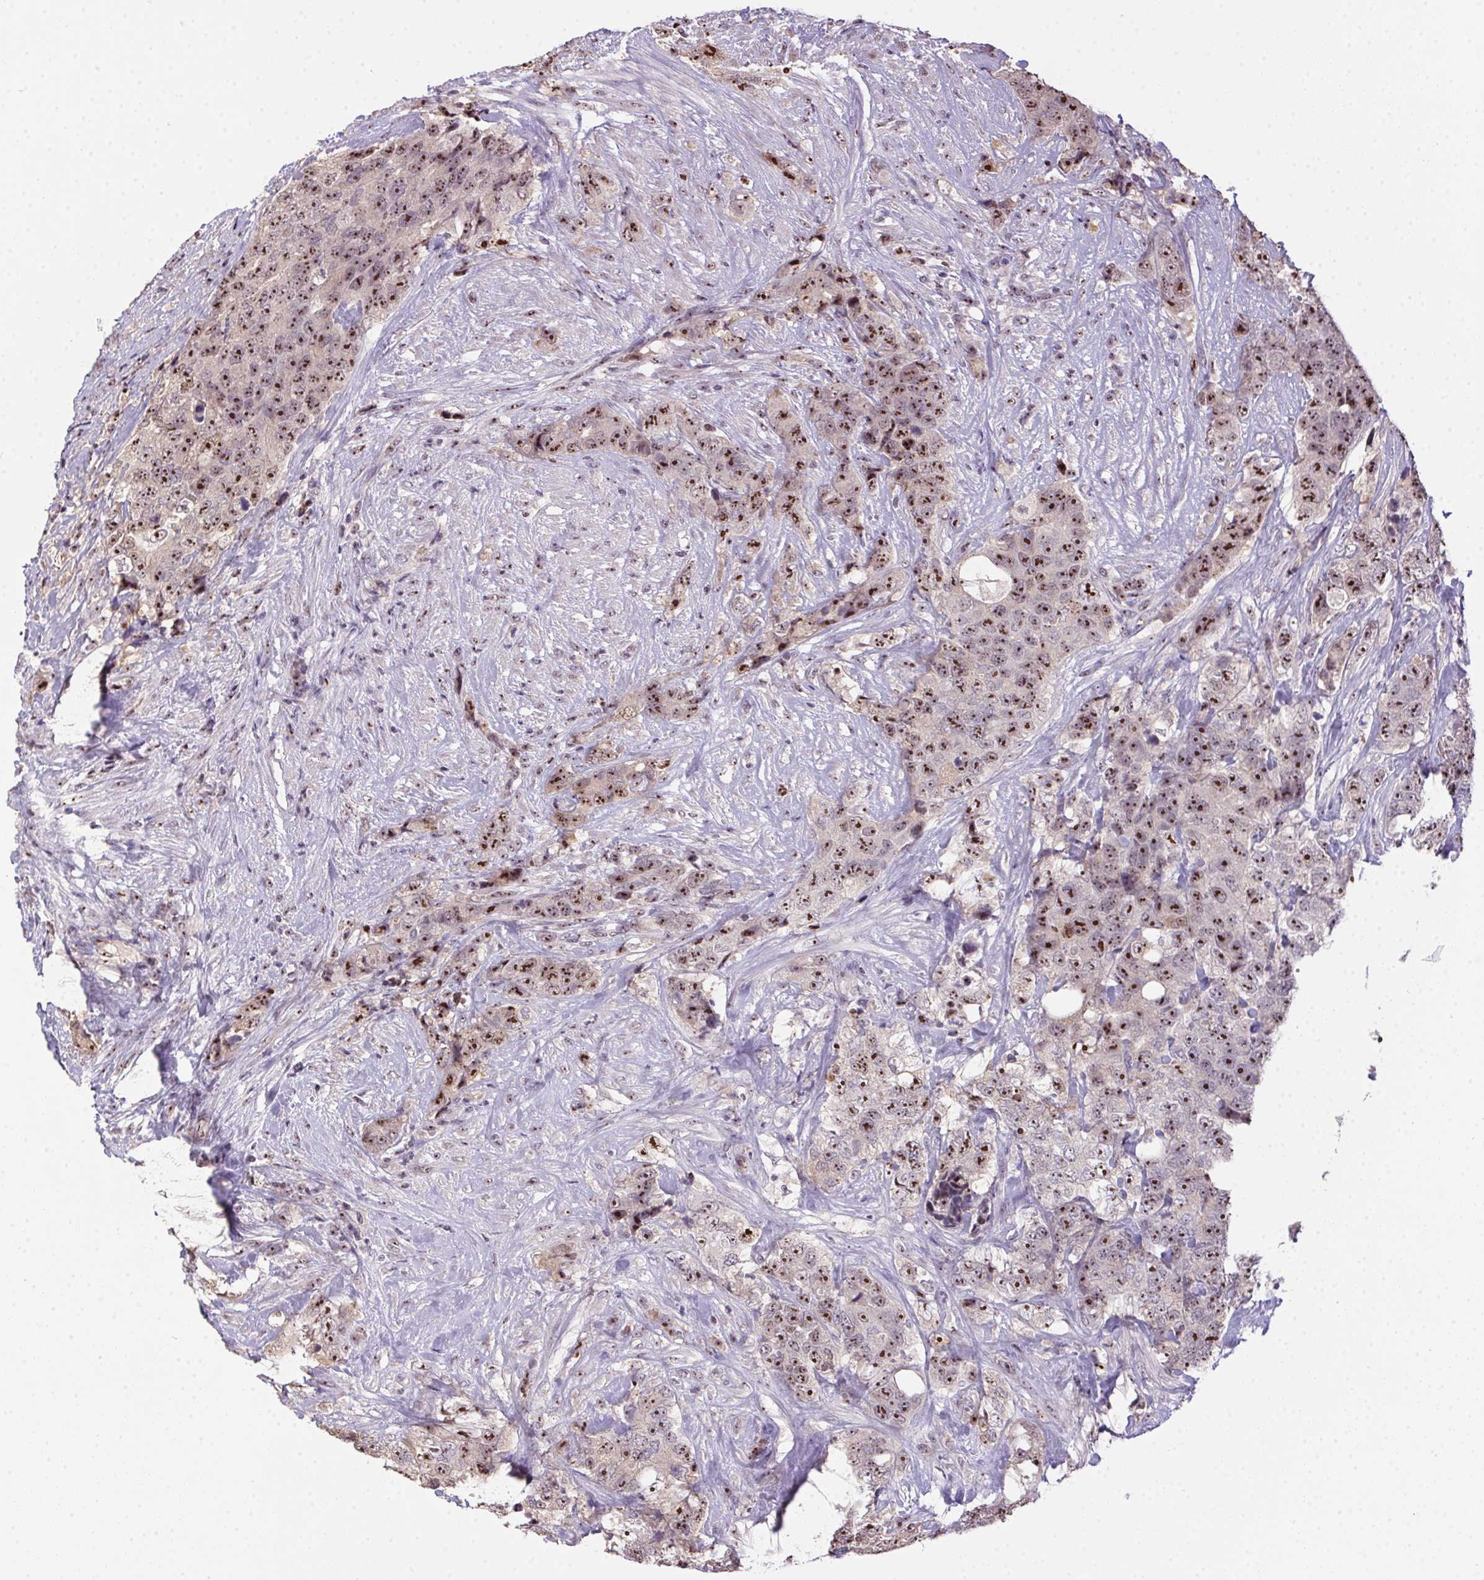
{"staining": {"intensity": "moderate", "quantity": ">75%", "location": "nuclear"}, "tissue": "urothelial cancer", "cell_type": "Tumor cells", "image_type": "cancer", "snomed": [{"axis": "morphology", "description": "Urothelial carcinoma, High grade"}, {"axis": "topography", "description": "Urinary bladder"}], "caption": "Urothelial cancer stained with a protein marker exhibits moderate staining in tumor cells.", "gene": "BATF2", "patient": {"sex": "female", "age": 78}}